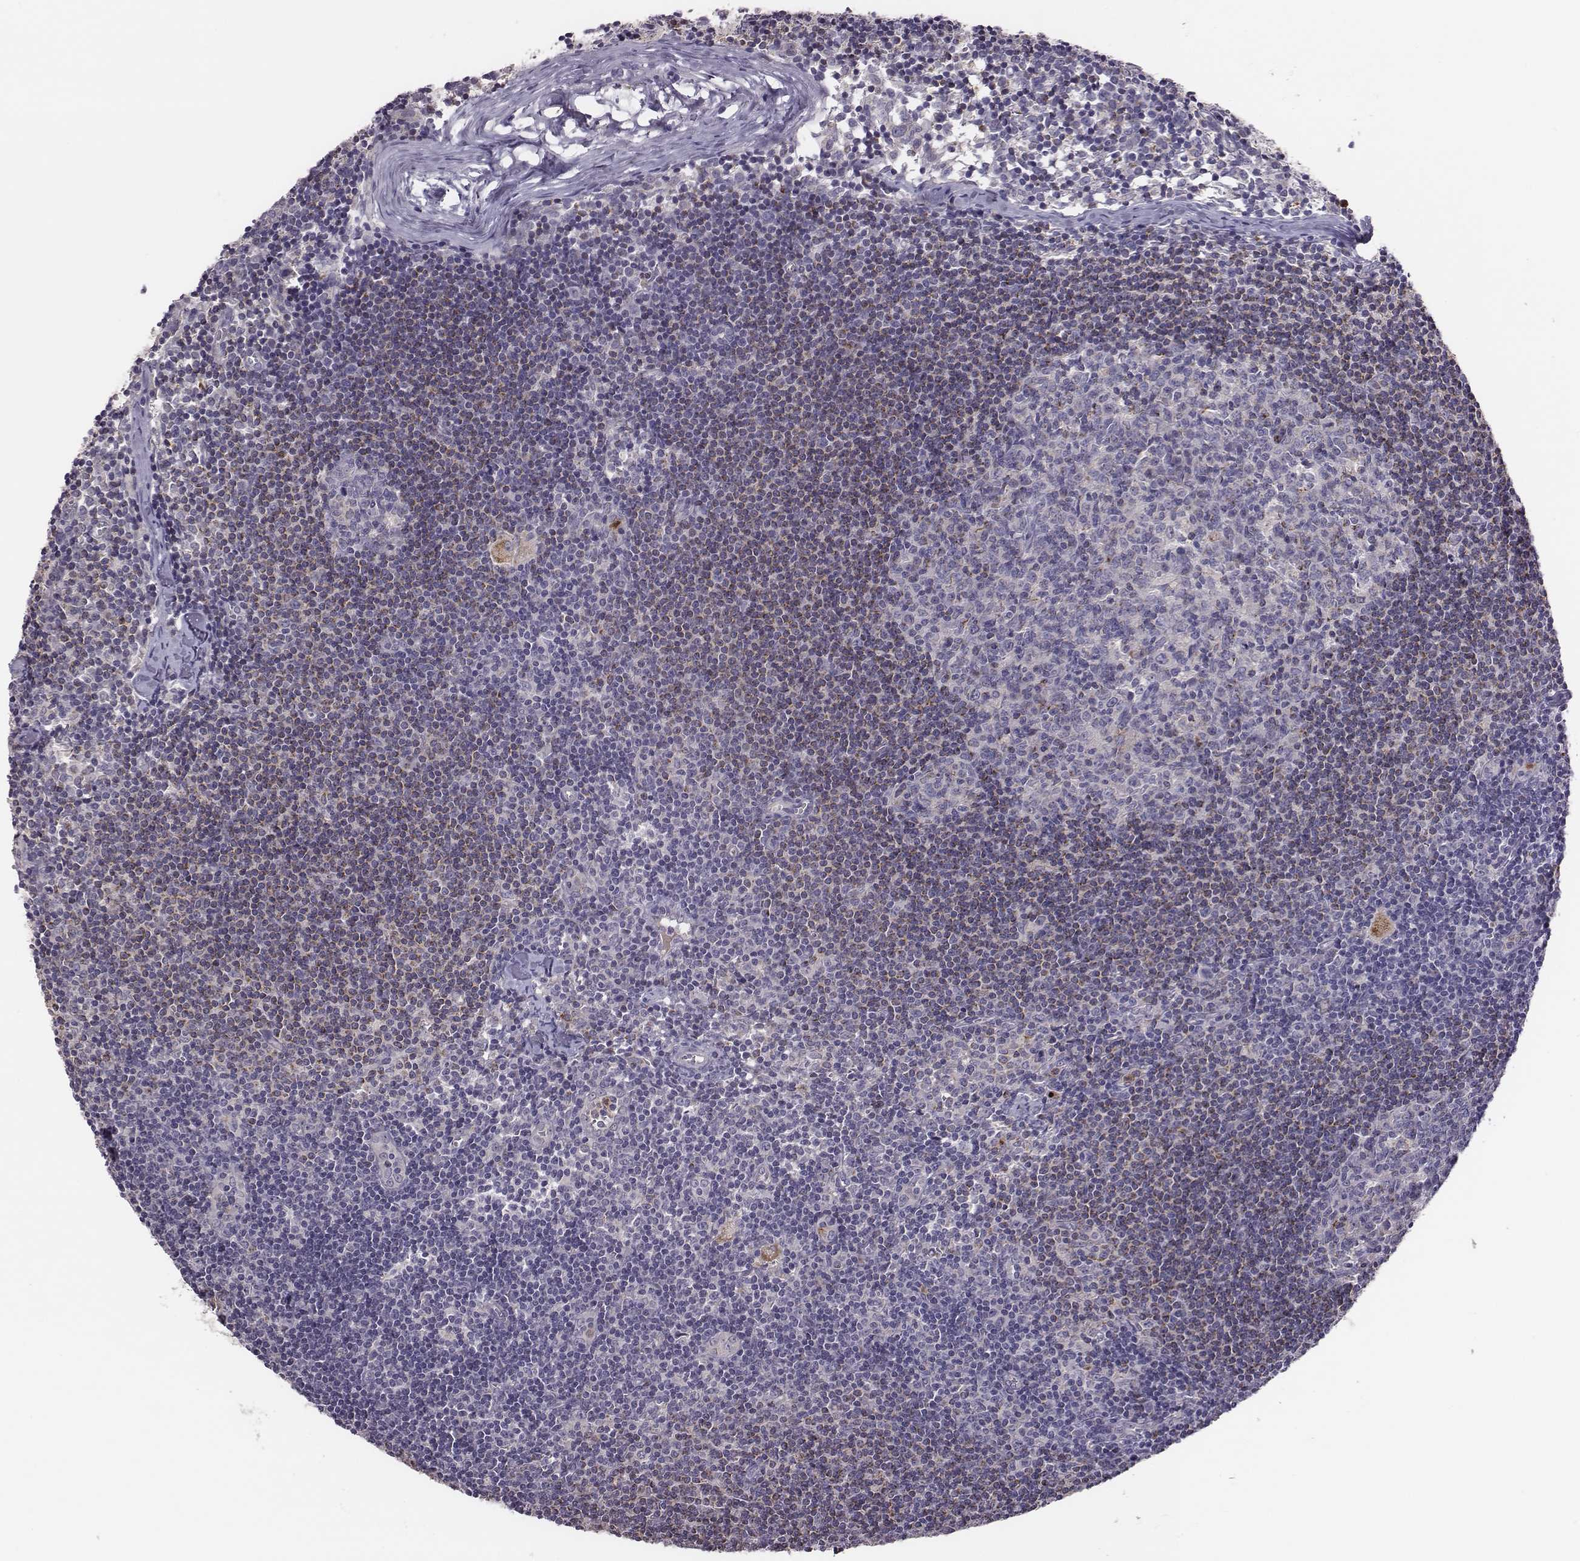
{"staining": {"intensity": "negative", "quantity": "none", "location": "none"}, "tissue": "lymph node", "cell_type": "Germinal center cells", "image_type": "normal", "snomed": [{"axis": "morphology", "description": "Normal tissue, NOS"}, {"axis": "topography", "description": "Lymph node"}], "caption": "Immunohistochemical staining of benign lymph node displays no significant staining in germinal center cells.", "gene": "KMO", "patient": {"sex": "female", "age": 52}}